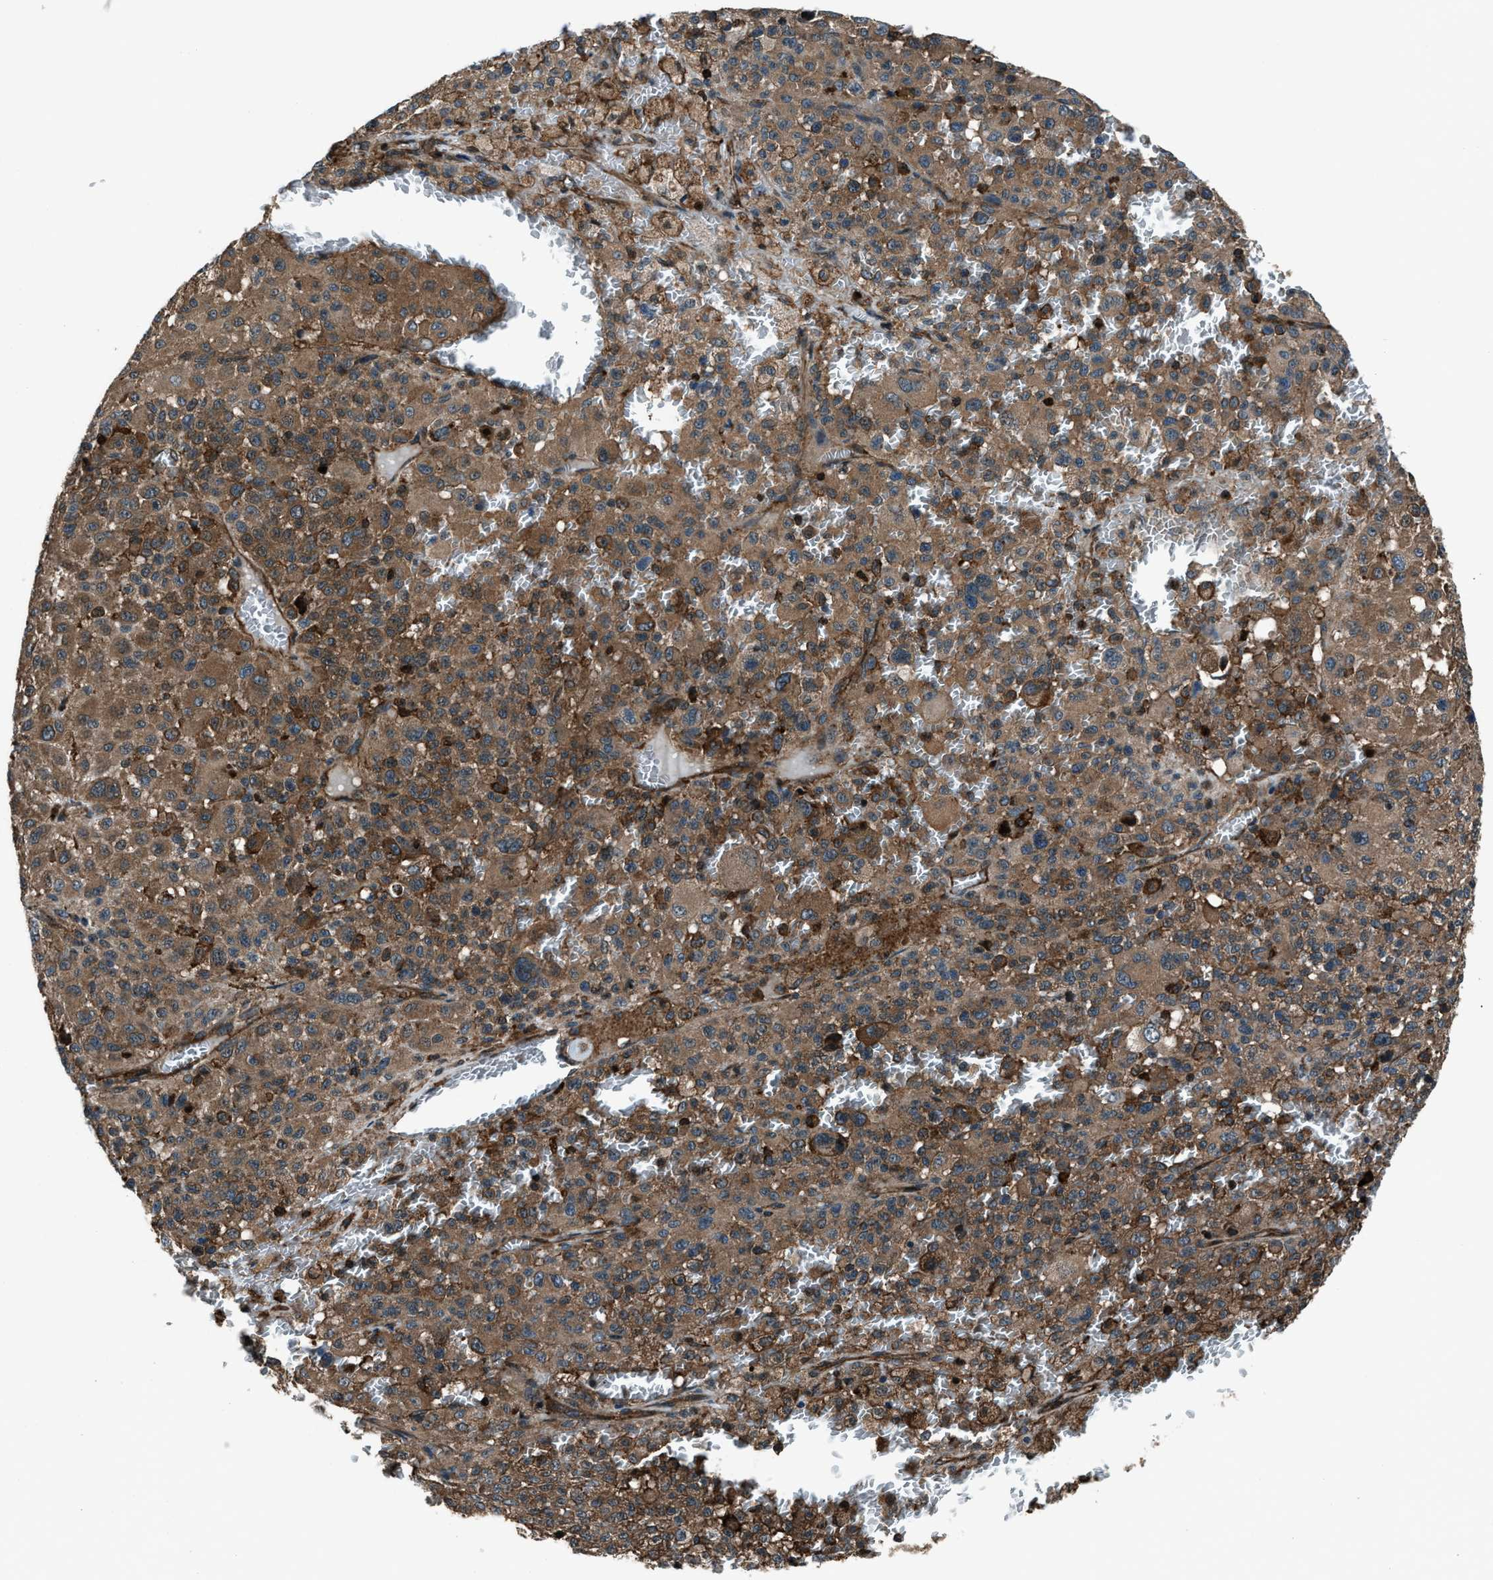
{"staining": {"intensity": "moderate", "quantity": ">75%", "location": "cytoplasmic/membranous"}, "tissue": "melanoma", "cell_type": "Tumor cells", "image_type": "cancer", "snomed": [{"axis": "morphology", "description": "Malignant melanoma, Metastatic site"}, {"axis": "topography", "description": "Skin"}], "caption": "High-magnification brightfield microscopy of melanoma stained with DAB (3,3'-diaminobenzidine) (brown) and counterstained with hematoxylin (blue). tumor cells exhibit moderate cytoplasmic/membranous expression is identified in approximately>75% of cells.", "gene": "SNX30", "patient": {"sex": "female", "age": 74}}